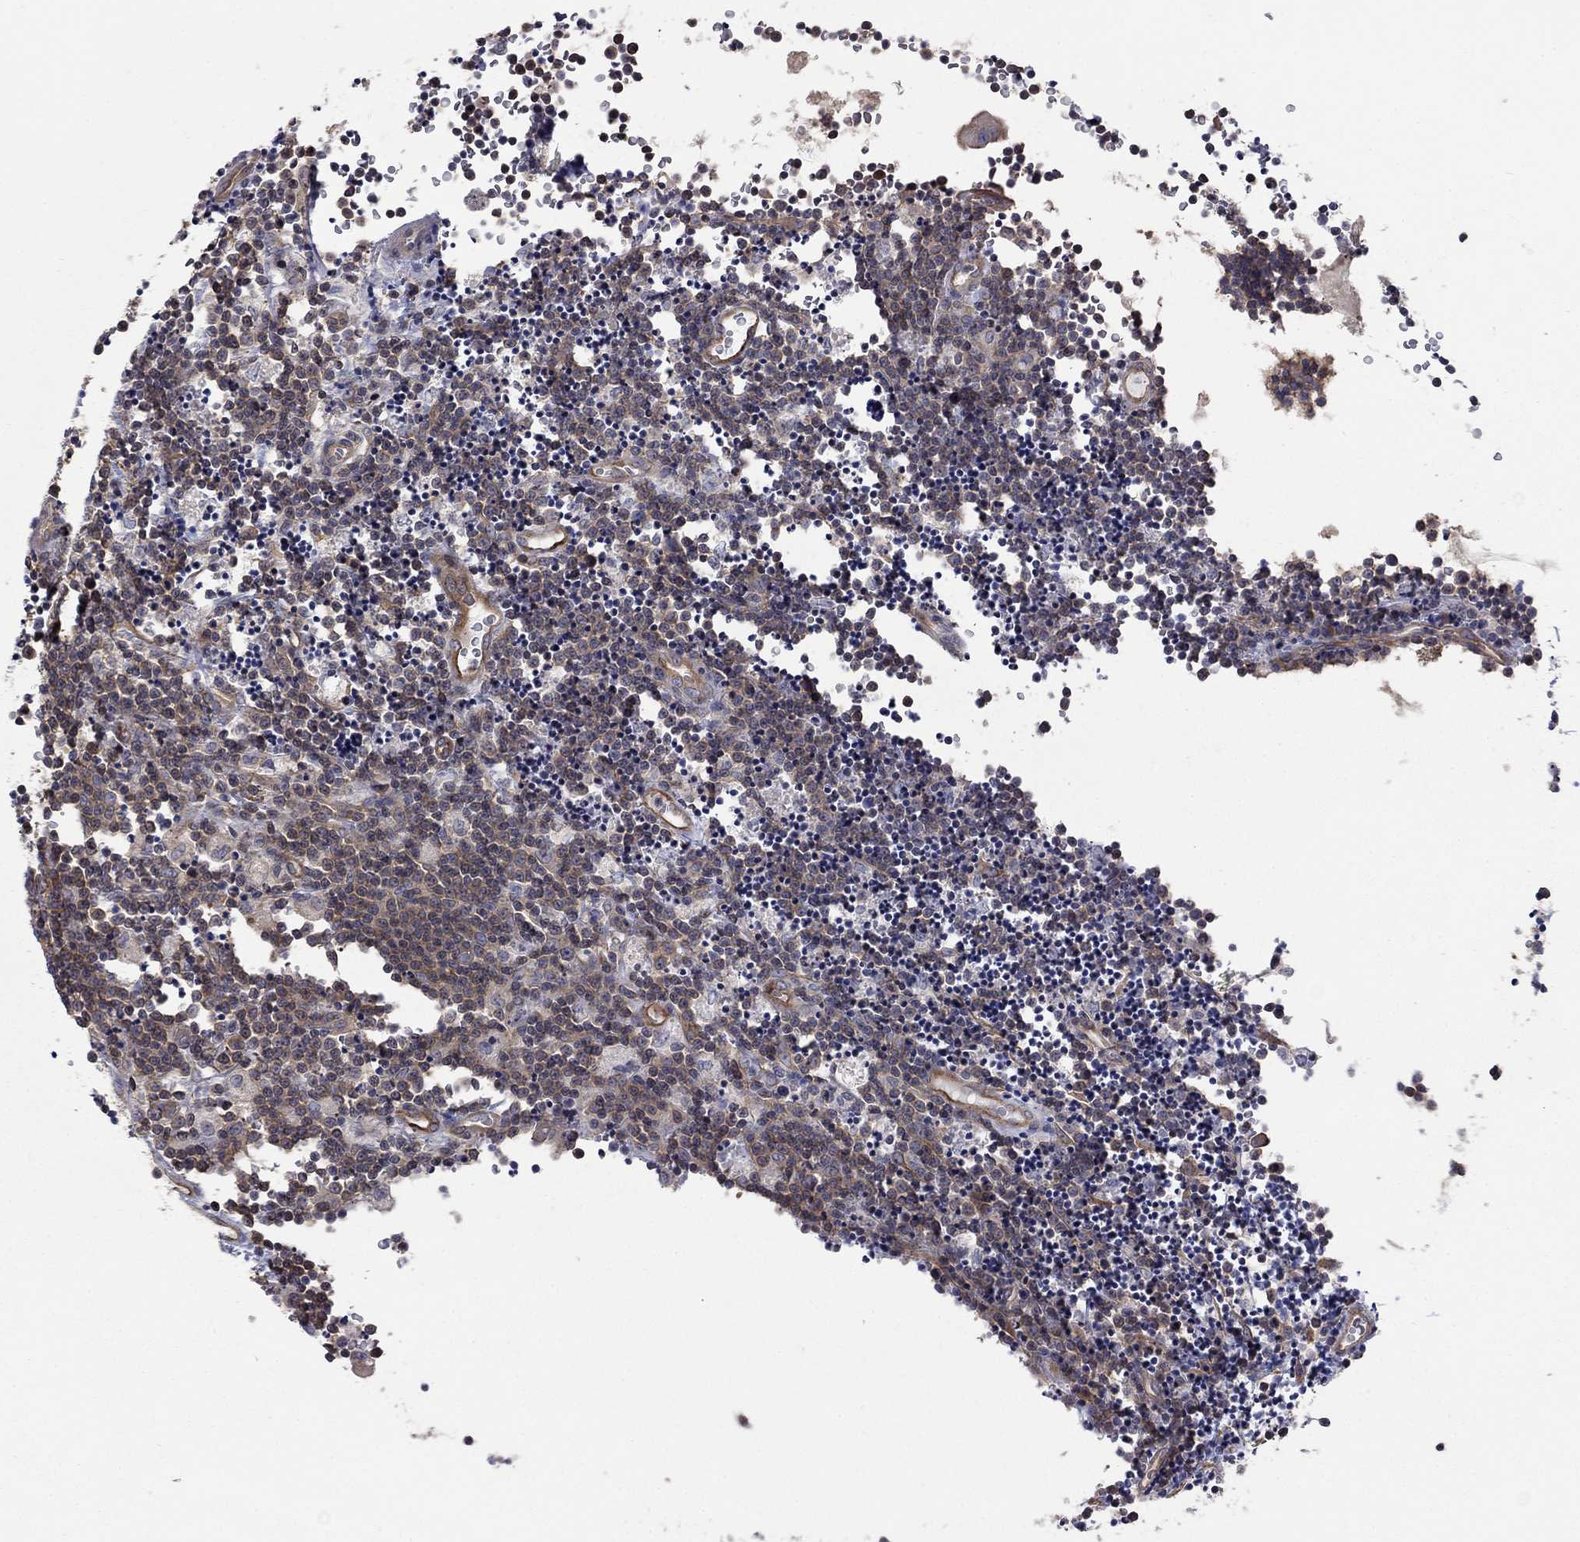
{"staining": {"intensity": "negative", "quantity": "none", "location": "none"}, "tissue": "lymphoma", "cell_type": "Tumor cells", "image_type": "cancer", "snomed": [{"axis": "morphology", "description": "Malignant lymphoma, non-Hodgkin's type, Low grade"}, {"axis": "topography", "description": "Brain"}], "caption": "Protein analysis of low-grade malignant lymphoma, non-Hodgkin's type exhibits no significant expression in tumor cells.", "gene": "PDZD2", "patient": {"sex": "female", "age": 66}}